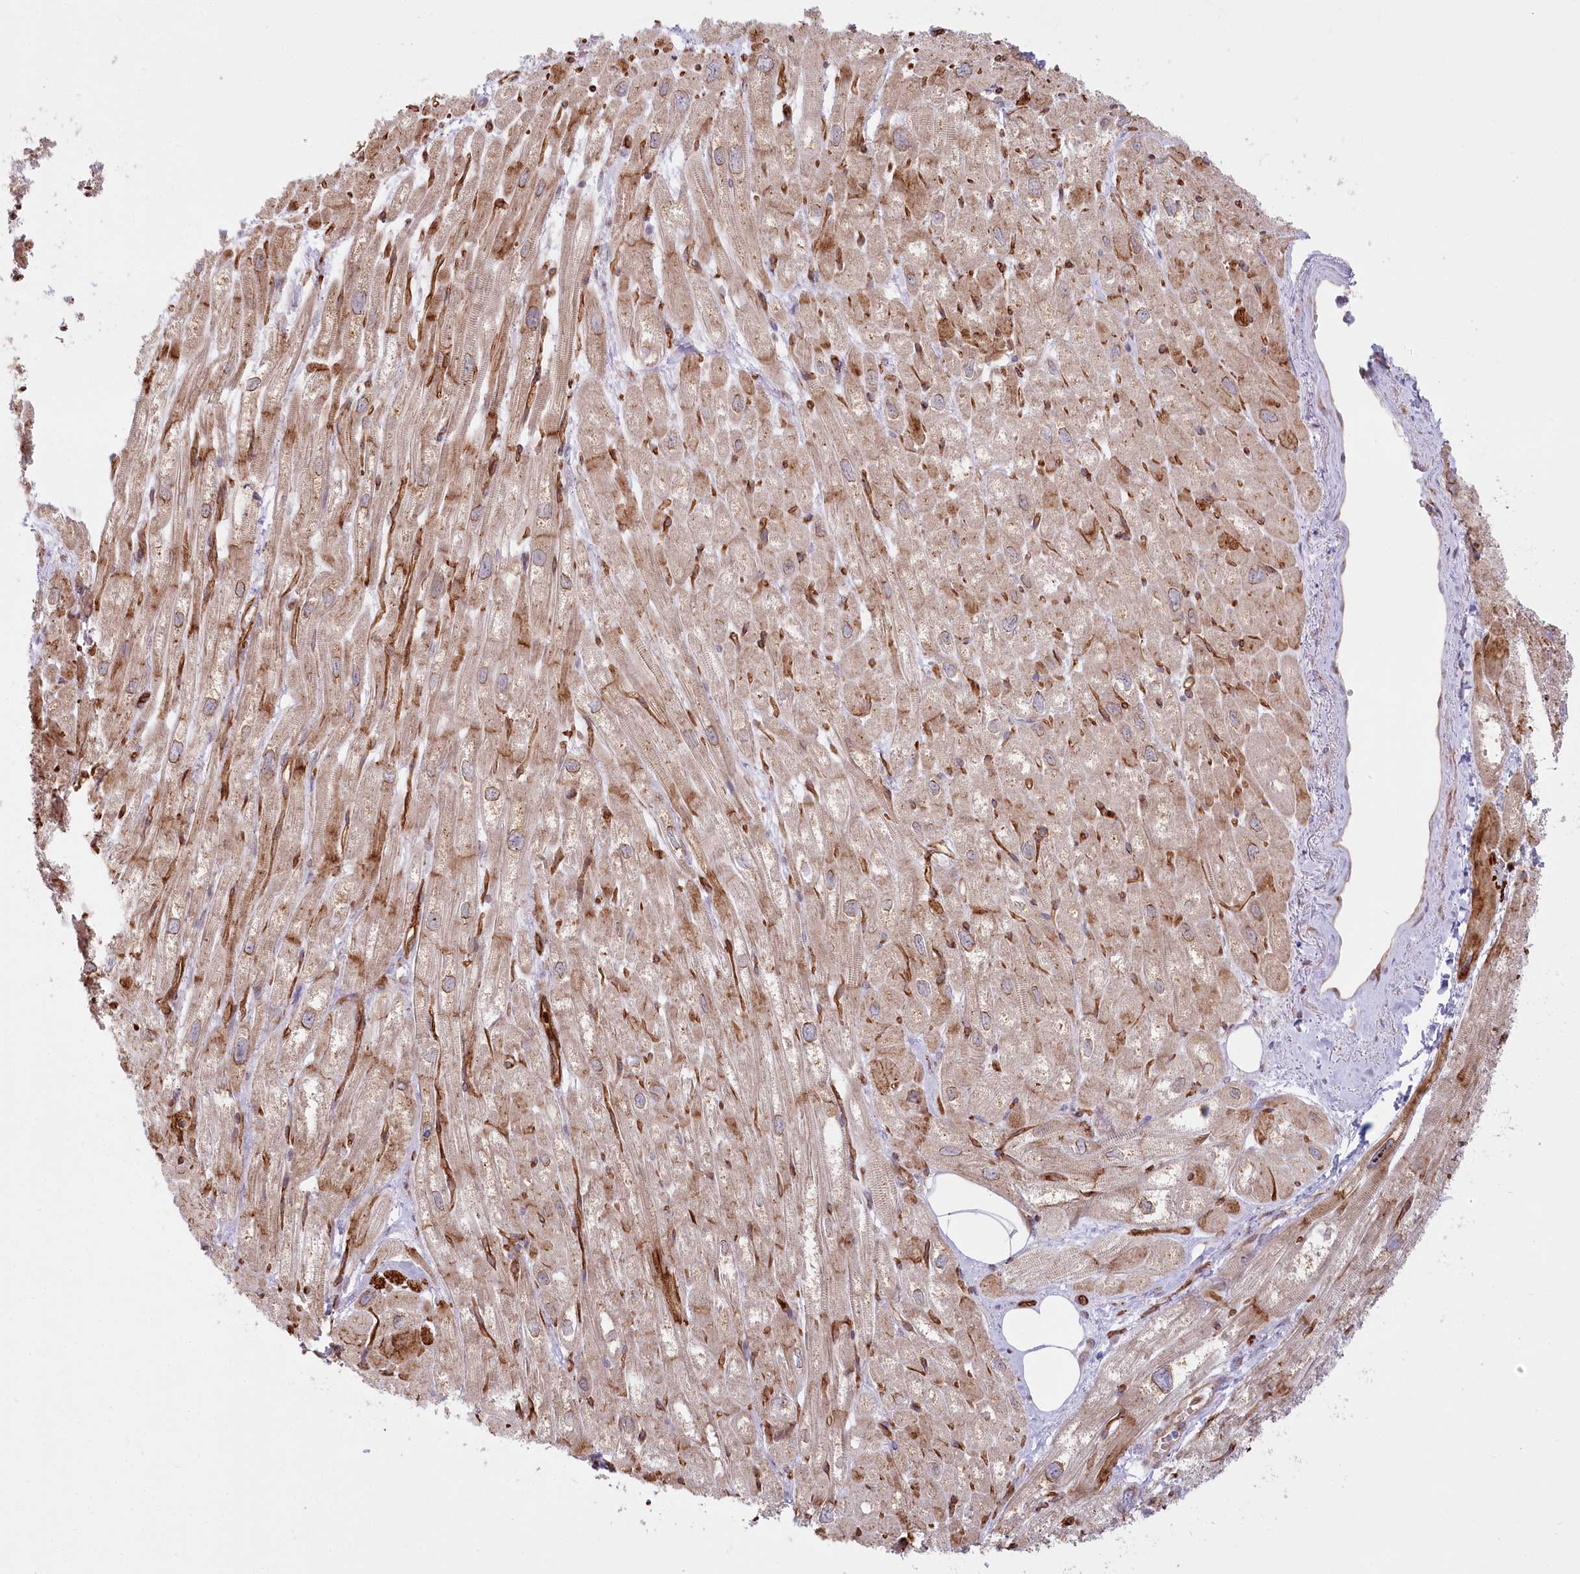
{"staining": {"intensity": "weak", "quantity": "25%-75%", "location": "cytoplasmic/membranous"}, "tissue": "heart muscle", "cell_type": "Cardiomyocytes", "image_type": "normal", "snomed": [{"axis": "morphology", "description": "Normal tissue, NOS"}, {"axis": "topography", "description": "Heart"}], "caption": "Protein expression analysis of normal heart muscle displays weak cytoplasmic/membranous positivity in about 25%-75% of cardiomyocytes. The protein is stained brown, and the nuclei are stained in blue (DAB IHC with brightfield microscopy, high magnification).", "gene": "COMMD3", "patient": {"sex": "male", "age": 50}}